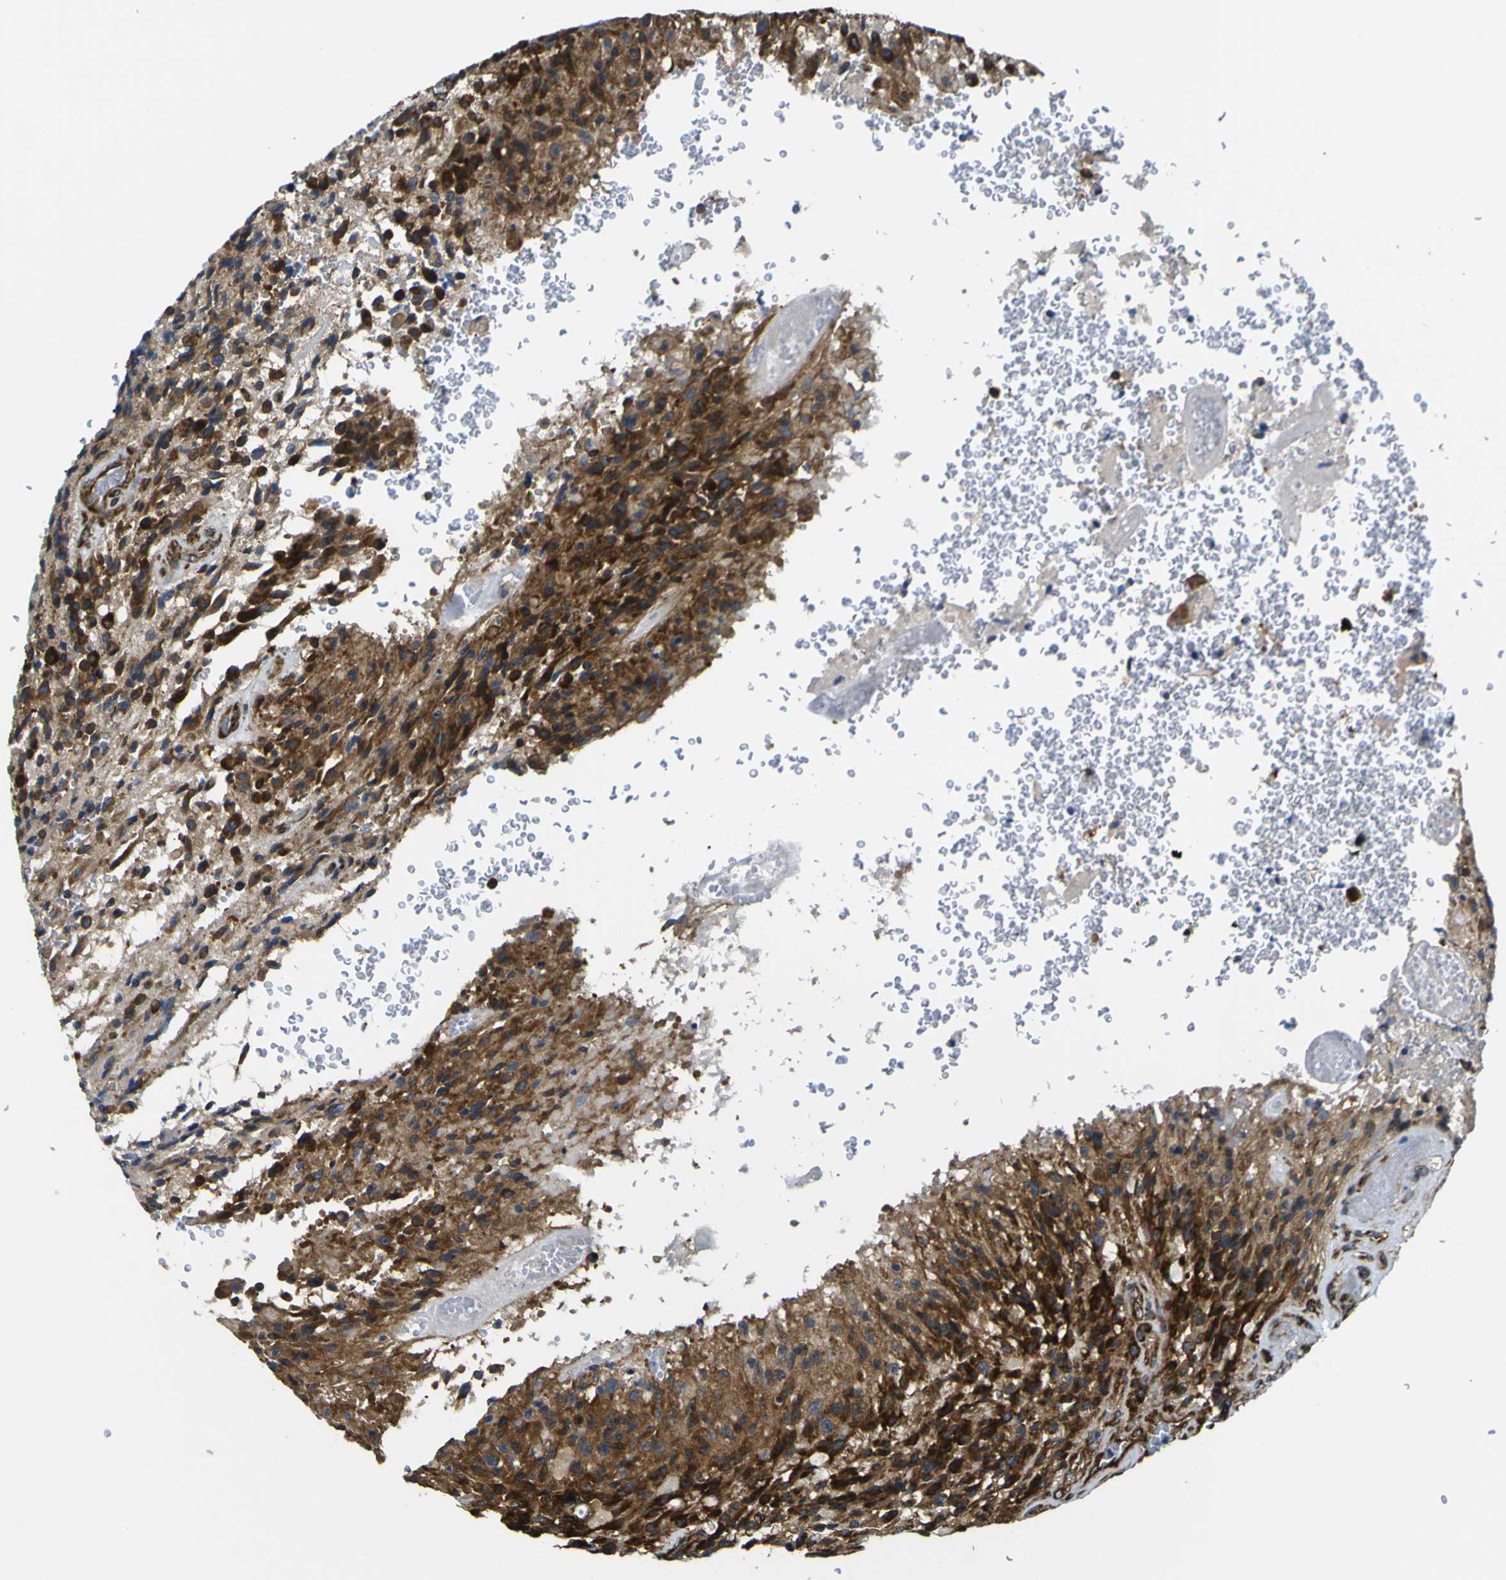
{"staining": {"intensity": "strong", "quantity": ">75%", "location": "cytoplasmic/membranous"}, "tissue": "glioma", "cell_type": "Tumor cells", "image_type": "cancer", "snomed": [{"axis": "morphology", "description": "Normal tissue, NOS"}, {"axis": "morphology", "description": "Glioma, malignant, High grade"}, {"axis": "topography", "description": "Cerebral cortex"}], "caption": "Human malignant glioma (high-grade) stained with a protein marker displays strong staining in tumor cells.", "gene": "RPSA", "patient": {"sex": "male", "age": 56}}